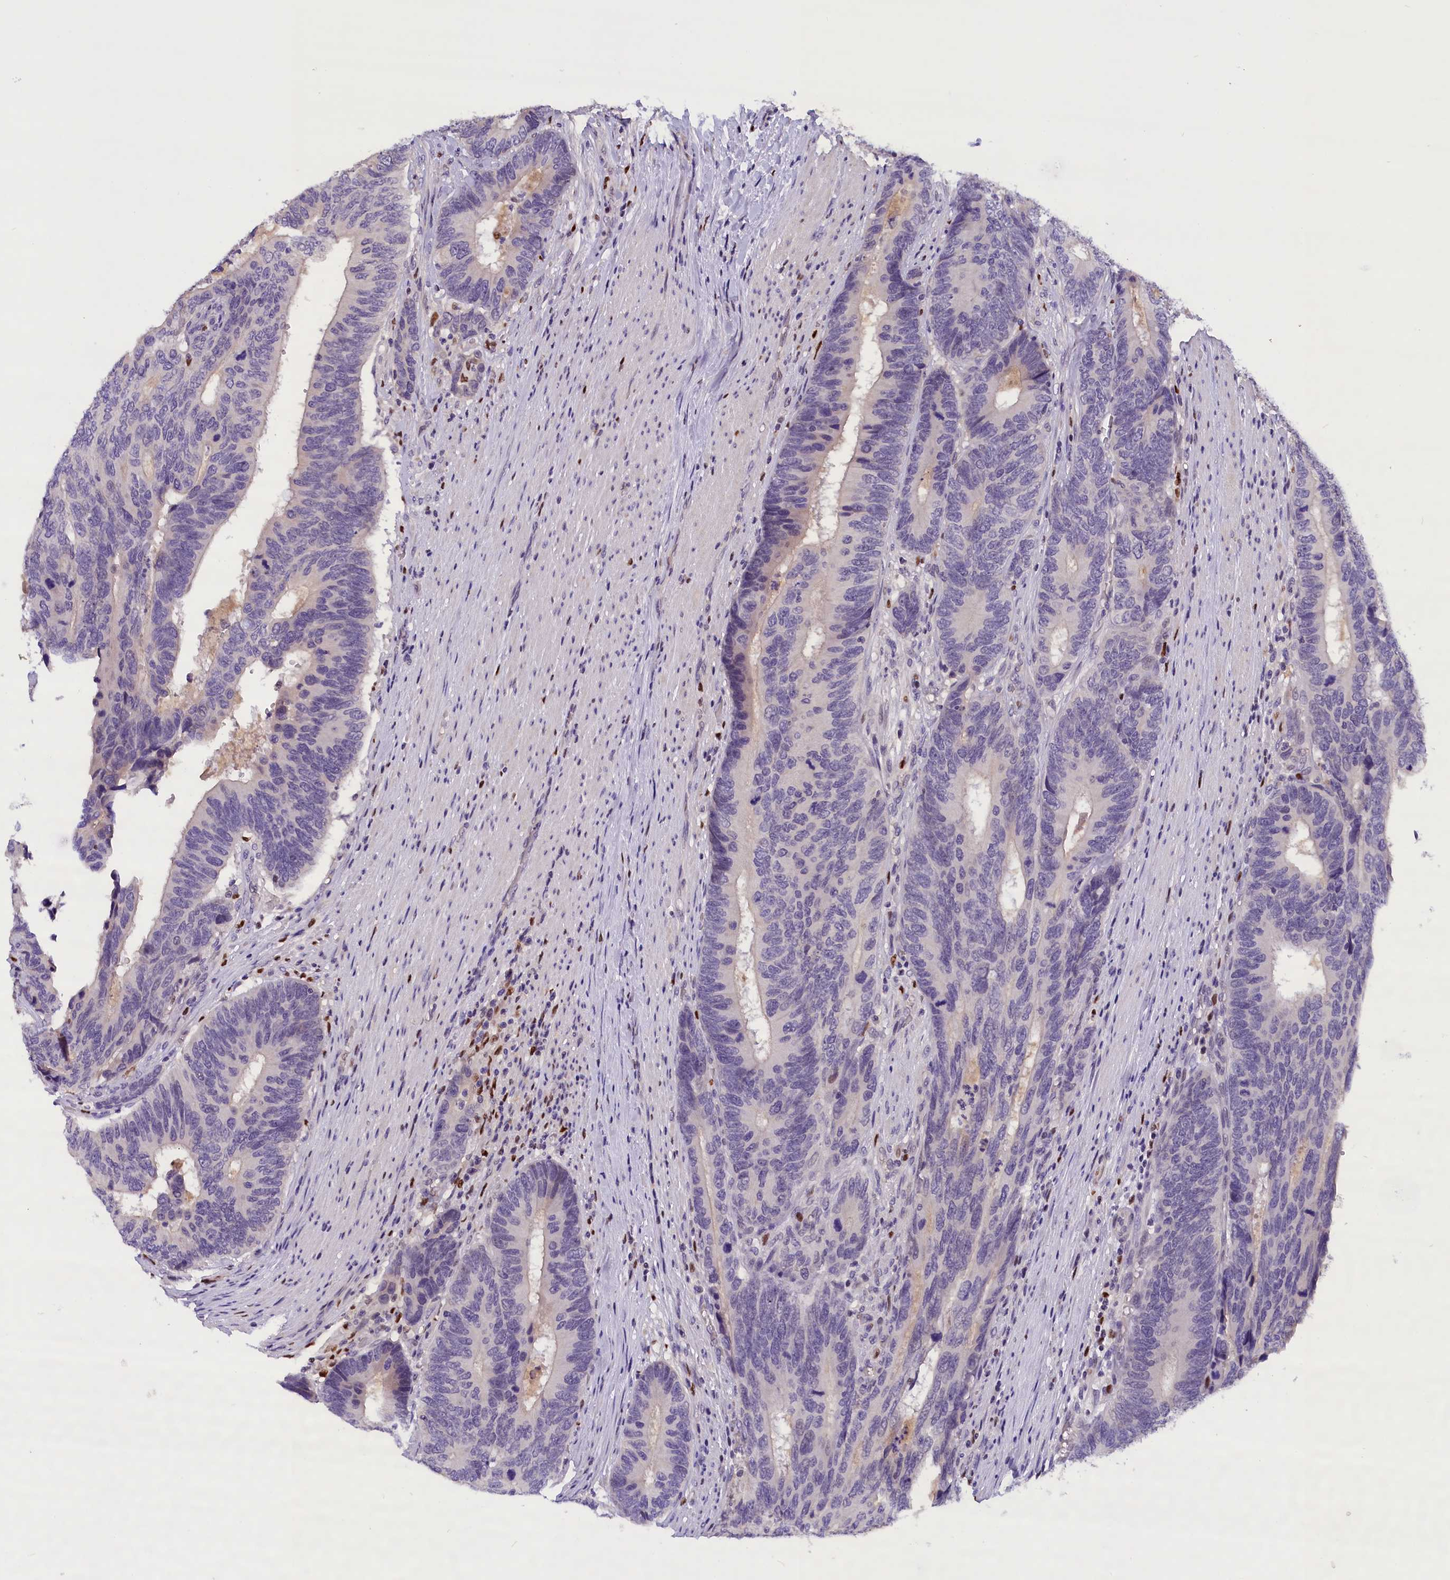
{"staining": {"intensity": "negative", "quantity": "none", "location": "none"}, "tissue": "colorectal cancer", "cell_type": "Tumor cells", "image_type": "cancer", "snomed": [{"axis": "morphology", "description": "Adenocarcinoma, NOS"}, {"axis": "topography", "description": "Colon"}], "caption": "Human adenocarcinoma (colorectal) stained for a protein using immunohistochemistry exhibits no positivity in tumor cells.", "gene": "BTBD9", "patient": {"sex": "male", "age": 87}}